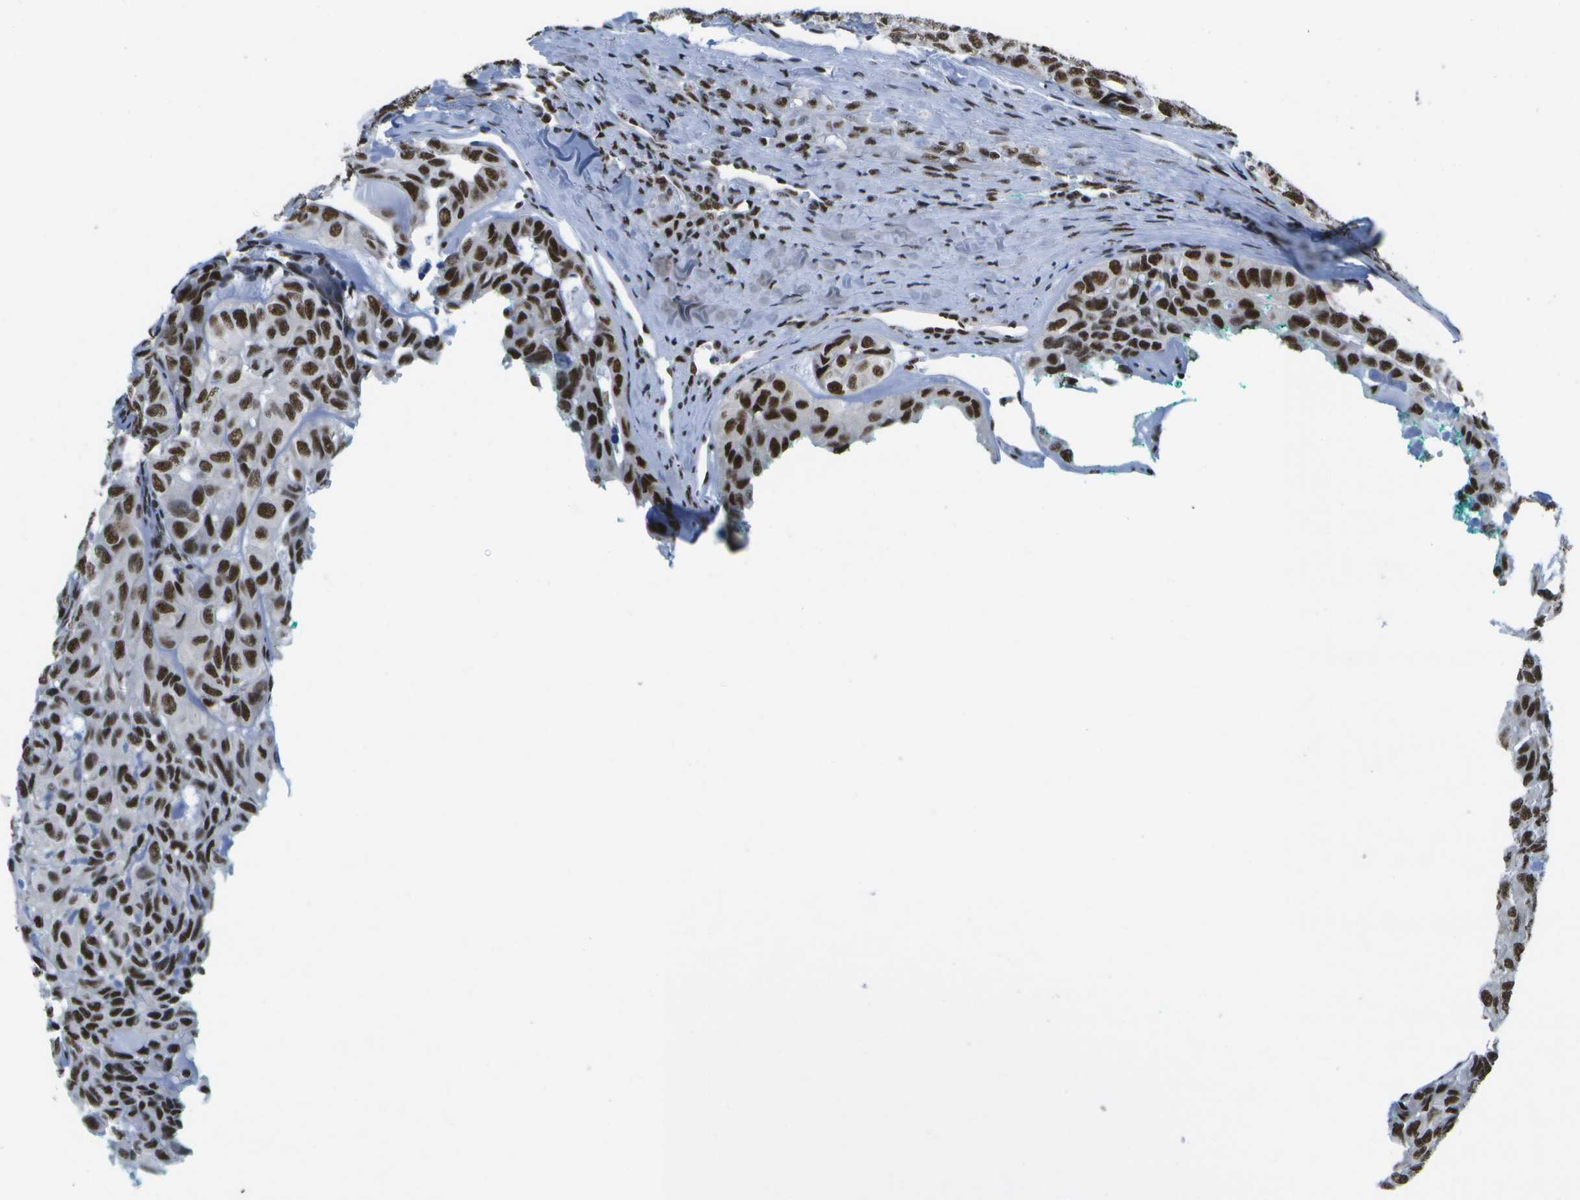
{"staining": {"intensity": "strong", "quantity": ">75%", "location": "nuclear"}, "tissue": "head and neck cancer", "cell_type": "Tumor cells", "image_type": "cancer", "snomed": [{"axis": "morphology", "description": "Adenocarcinoma, NOS"}, {"axis": "topography", "description": "Salivary gland, NOS"}, {"axis": "topography", "description": "Head-Neck"}], "caption": "Strong nuclear positivity for a protein is identified in approximately >75% of tumor cells of head and neck cancer (adenocarcinoma) using immunohistochemistry (IHC).", "gene": "NSRP1", "patient": {"sex": "female", "age": 76}}